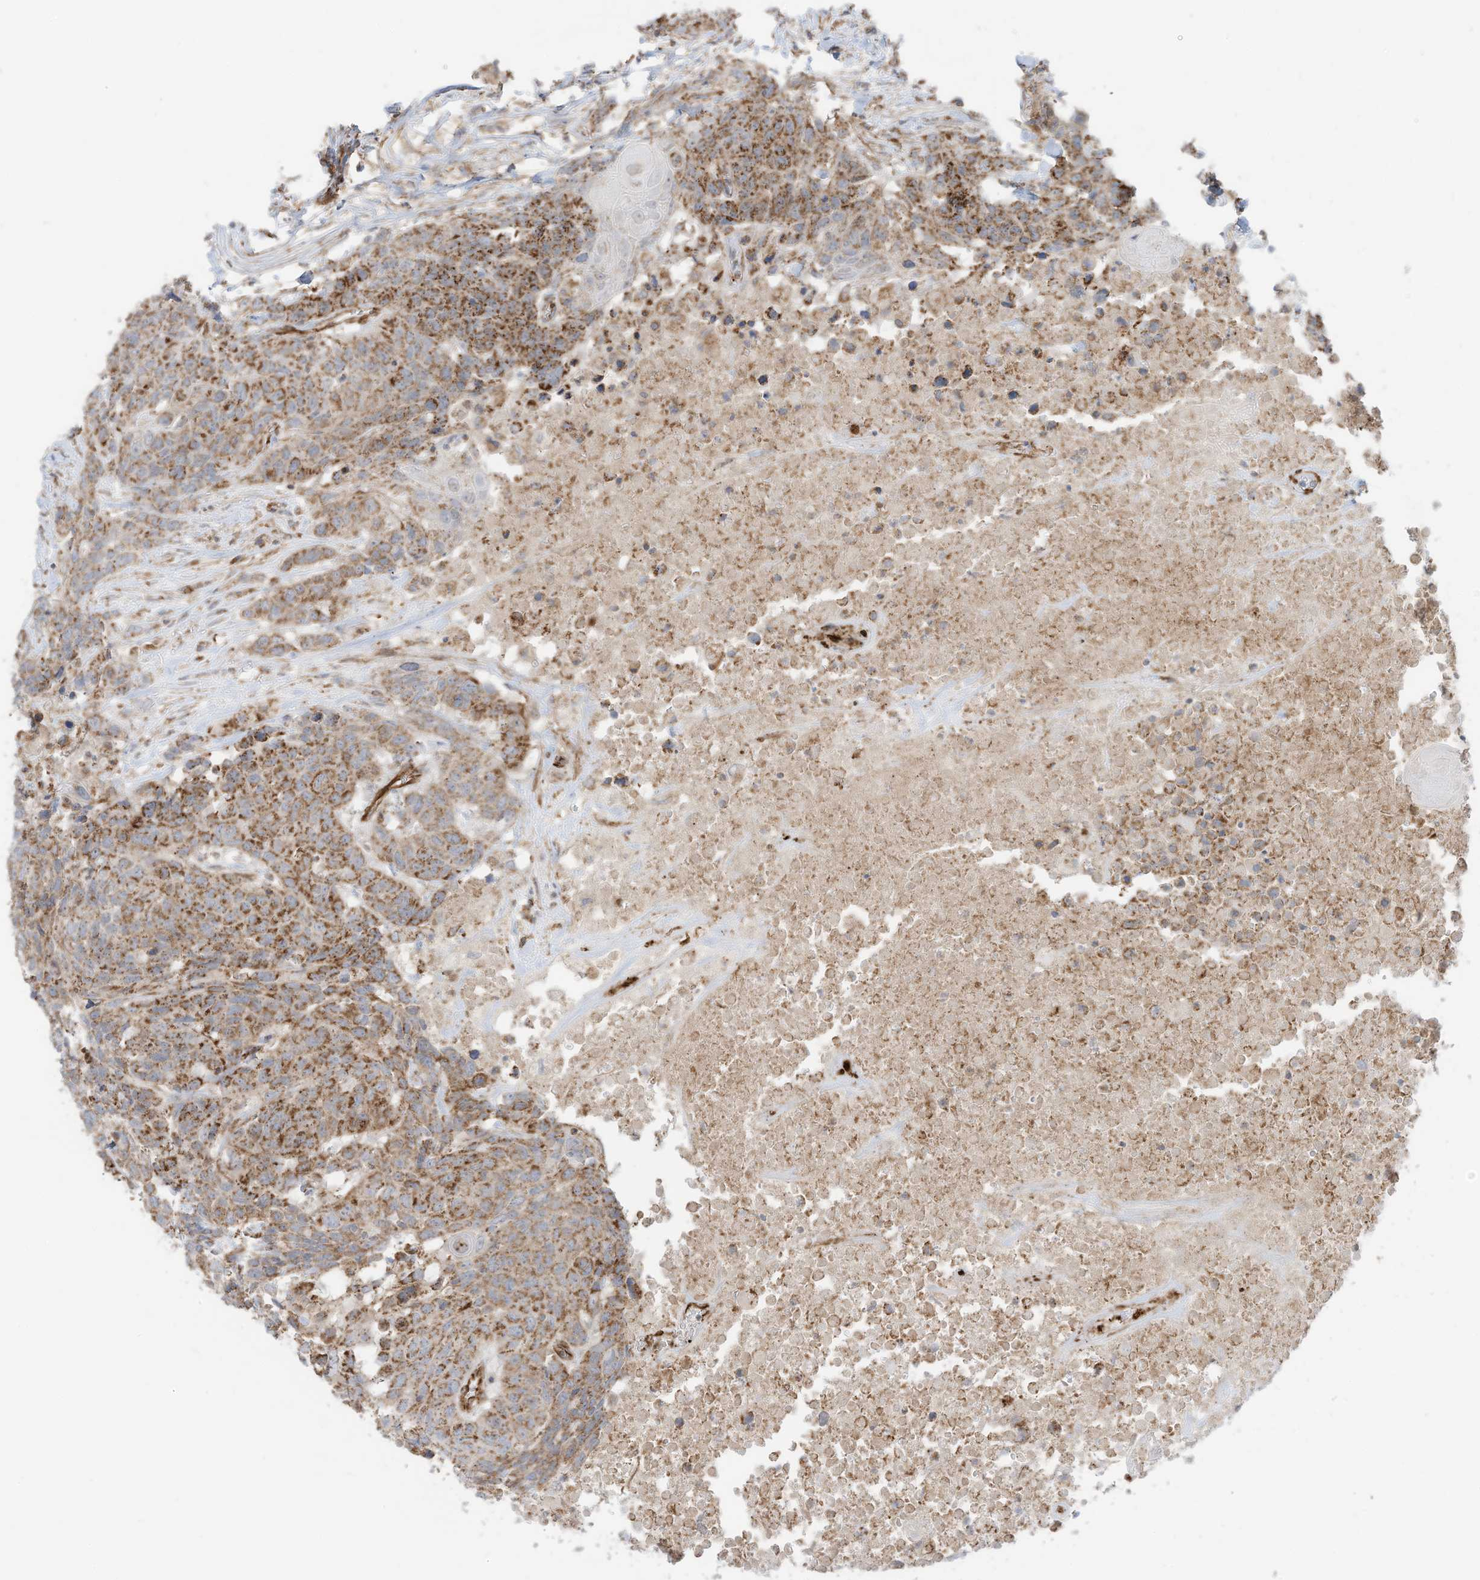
{"staining": {"intensity": "moderate", "quantity": ">75%", "location": "cytoplasmic/membranous"}, "tissue": "head and neck cancer", "cell_type": "Tumor cells", "image_type": "cancer", "snomed": [{"axis": "morphology", "description": "Squamous cell carcinoma, NOS"}, {"axis": "topography", "description": "Head-Neck"}], "caption": "This photomicrograph displays head and neck squamous cell carcinoma stained with immunohistochemistry (IHC) to label a protein in brown. The cytoplasmic/membranous of tumor cells show moderate positivity for the protein. Nuclei are counter-stained blue.", "gene": "ABCB7", "patient": {"sex": "male", "age": 66}}